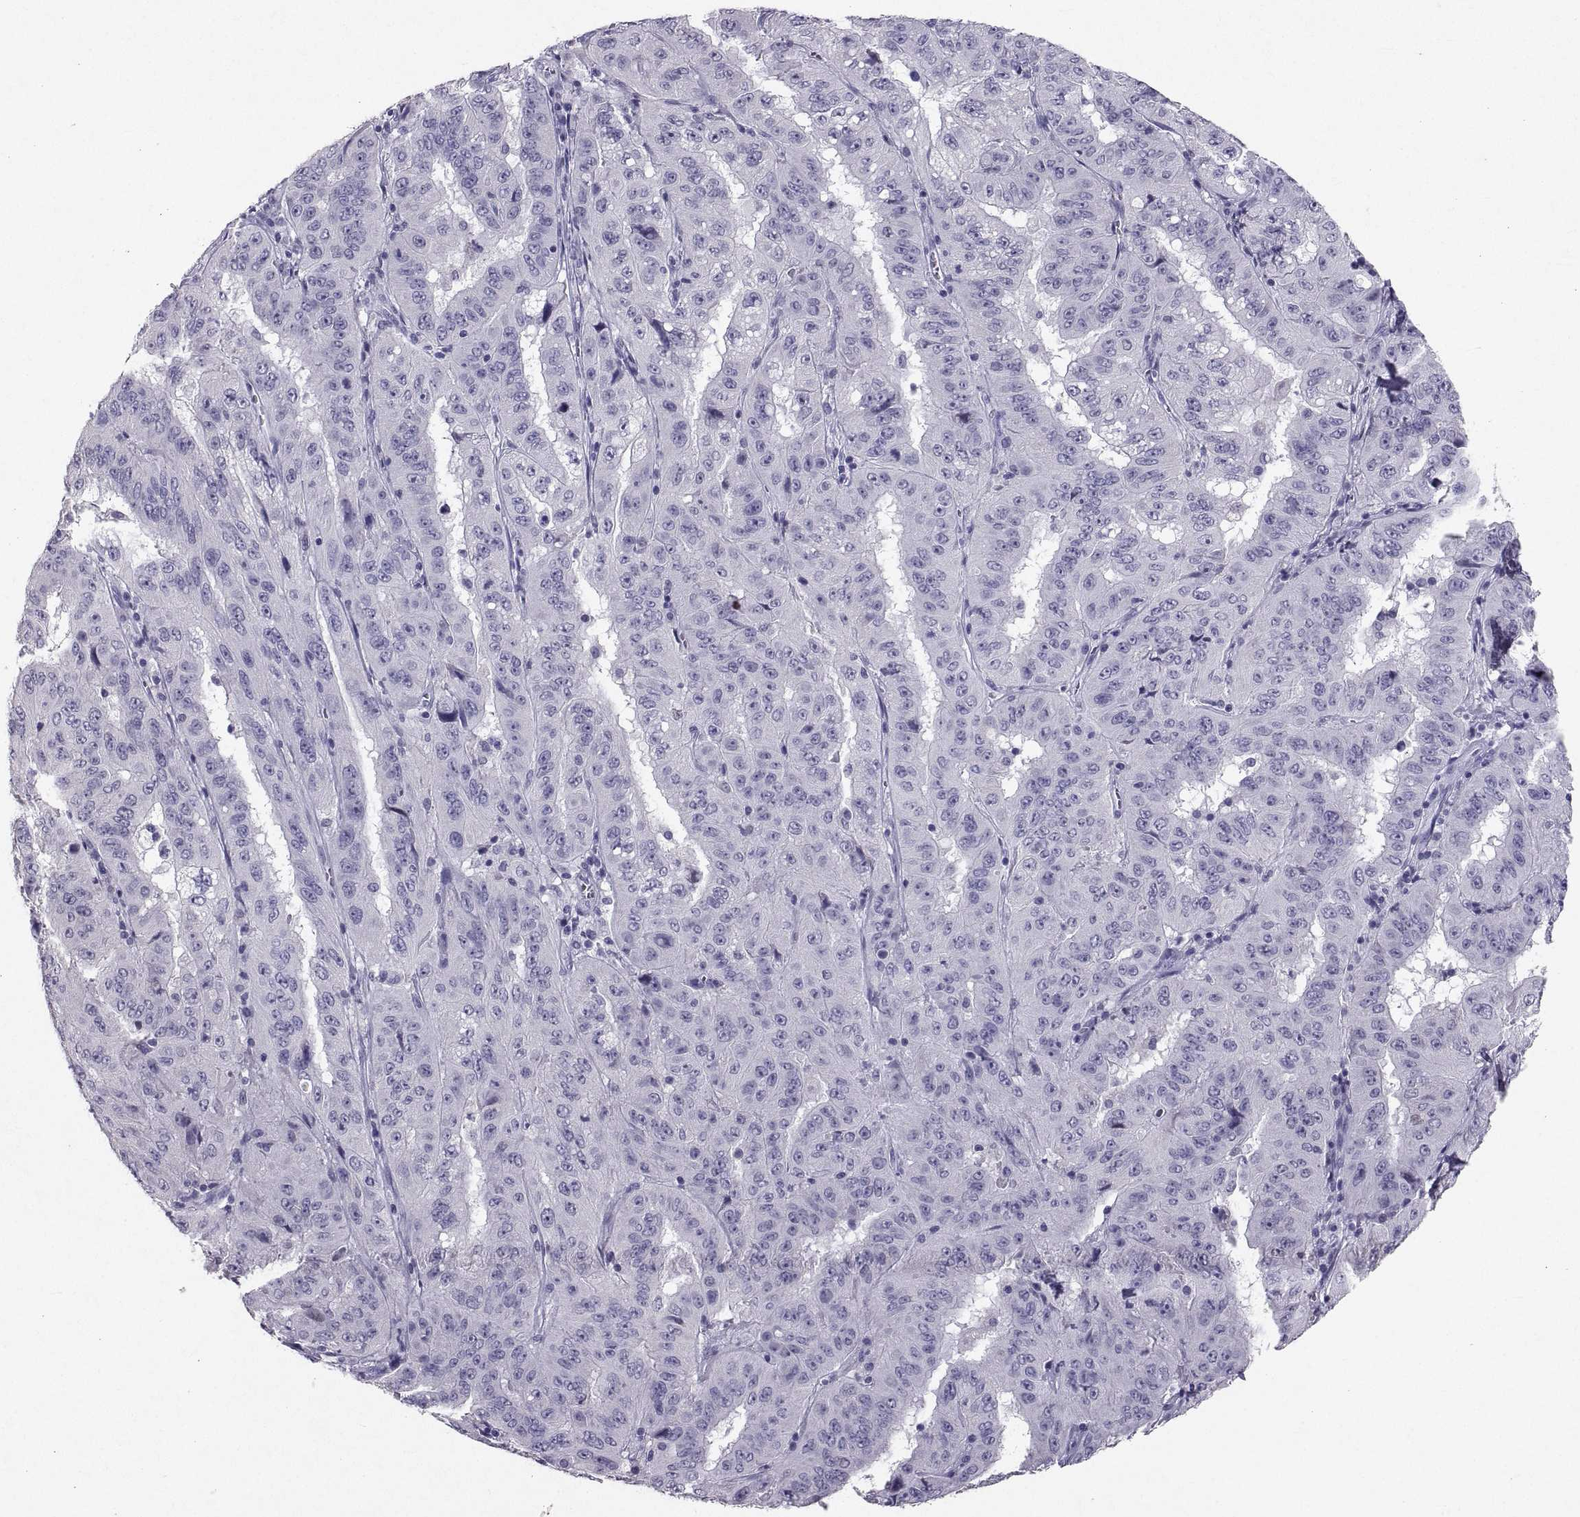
{"staining": {"intensity": "negative", "quantity": "none", "location": "none"}, "tissue": "pancreatic cancer", "cell_type": "Tumor cells", "image_type": "cancer", "snomed": [{"axis": "morphology", "description": "Adenocarcinoma, NOS"}, {"axis": "topography", "description": "Pancreas"}], "caption": "The photomicrograph shows no significant expression in tumor cells of pancreatic adenocarcinoma. (DAB immunohistochemistry, high magnification).", "gene": "SOX21", "patient": {"sex": "male", "age": 63}}